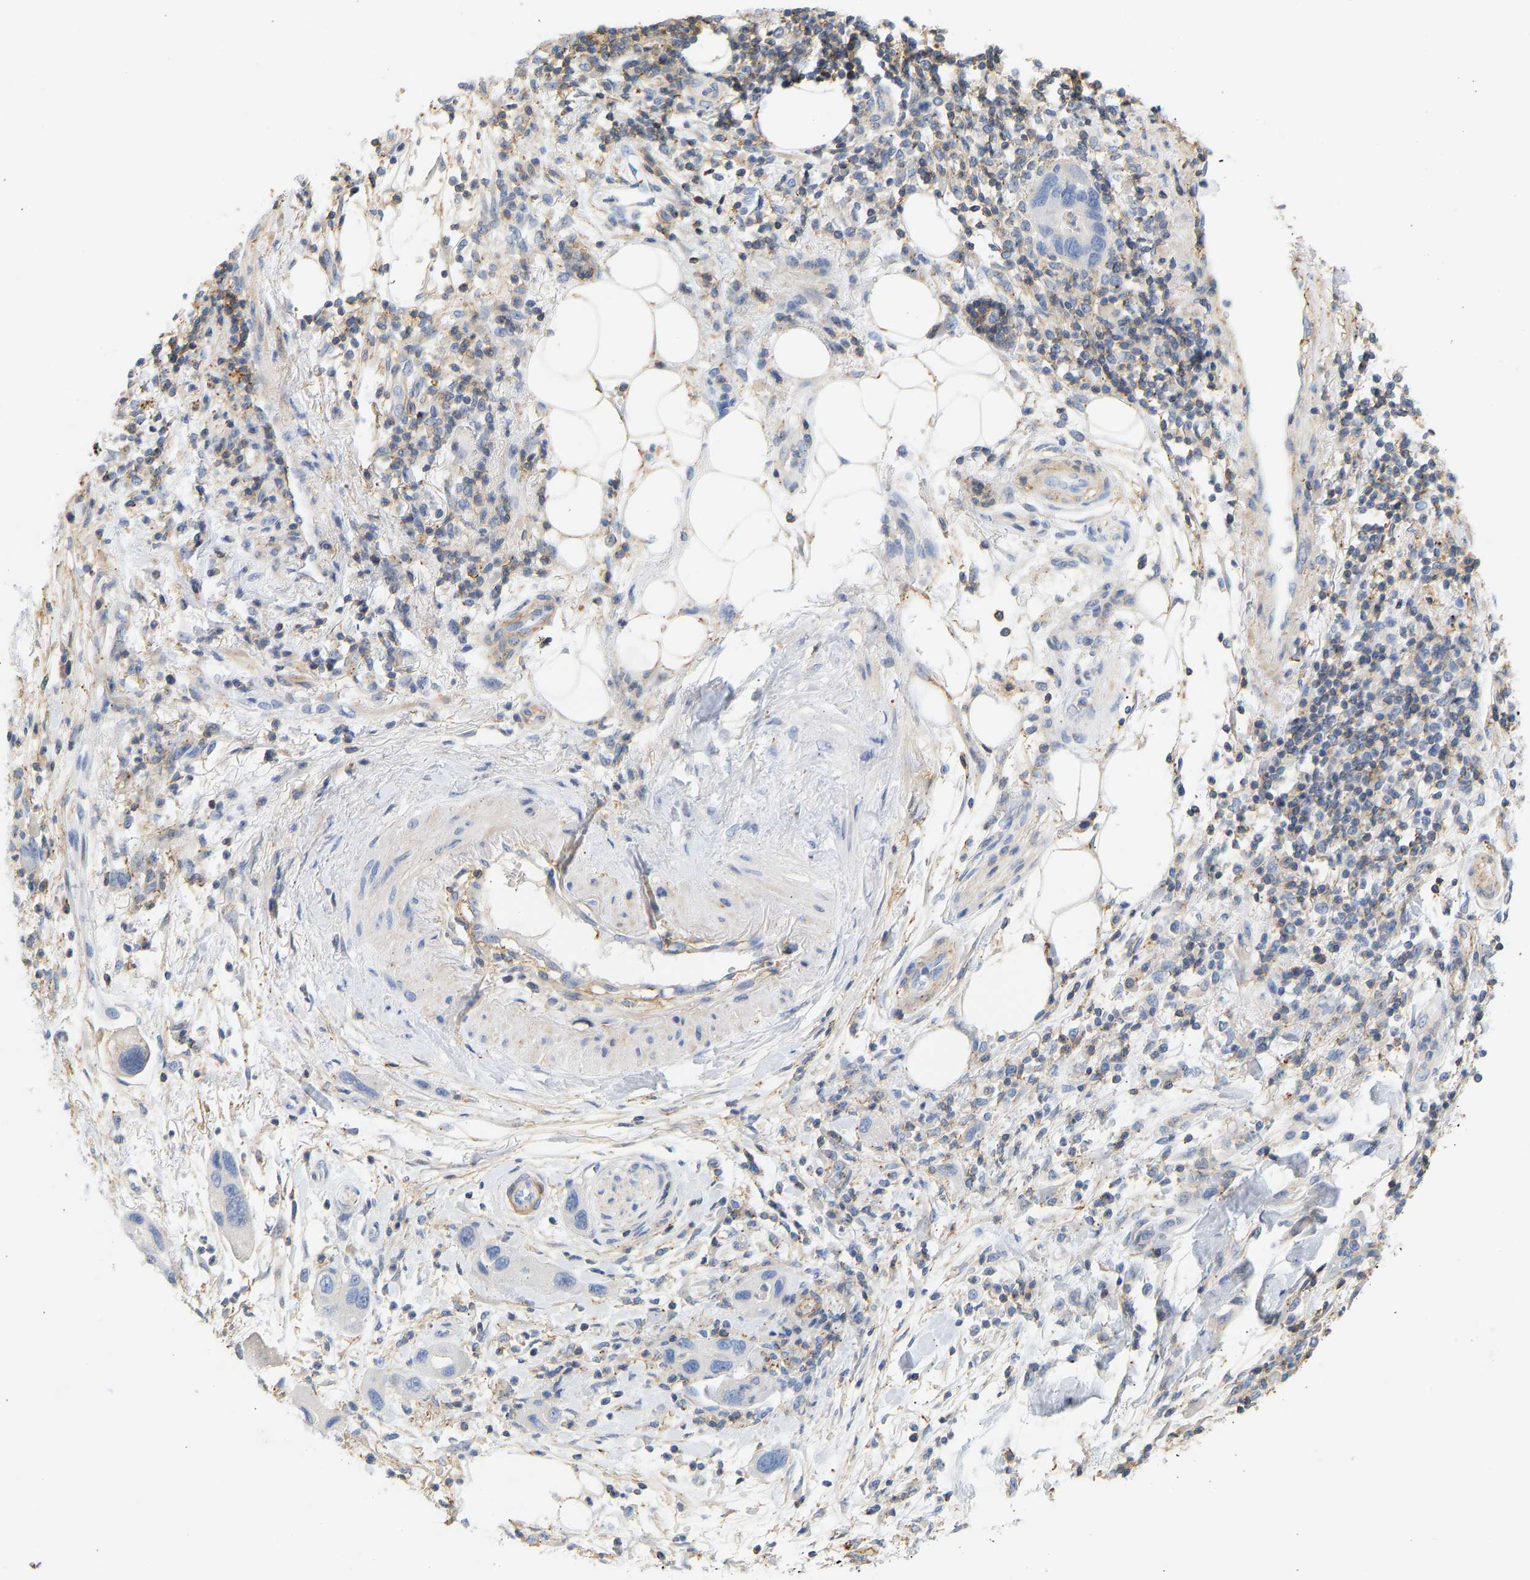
{"staining": {"intensity": "negative", "quantity": "none", "location": "none"}, "tissue": "pancreatic cancer", "cell_type": "Tumor cells", "image_type": "cancer", "snomed": [{"axis": "morphology", "description": "Normal tissue, NOS"}, {"axis": "morphology", "description": "Adenocarcinoma, NOS"}, {"axis": "topography", "description": "Pancreas"}], "caption": "High power microscopy photomicrograph of an immunohistochemistry photomicrograph of adenocarcinoma (pancreatic), revealing no significant positivity in tumor cells.", "gene": "BVES", "patient": {"sex": "female", "age": 71}}